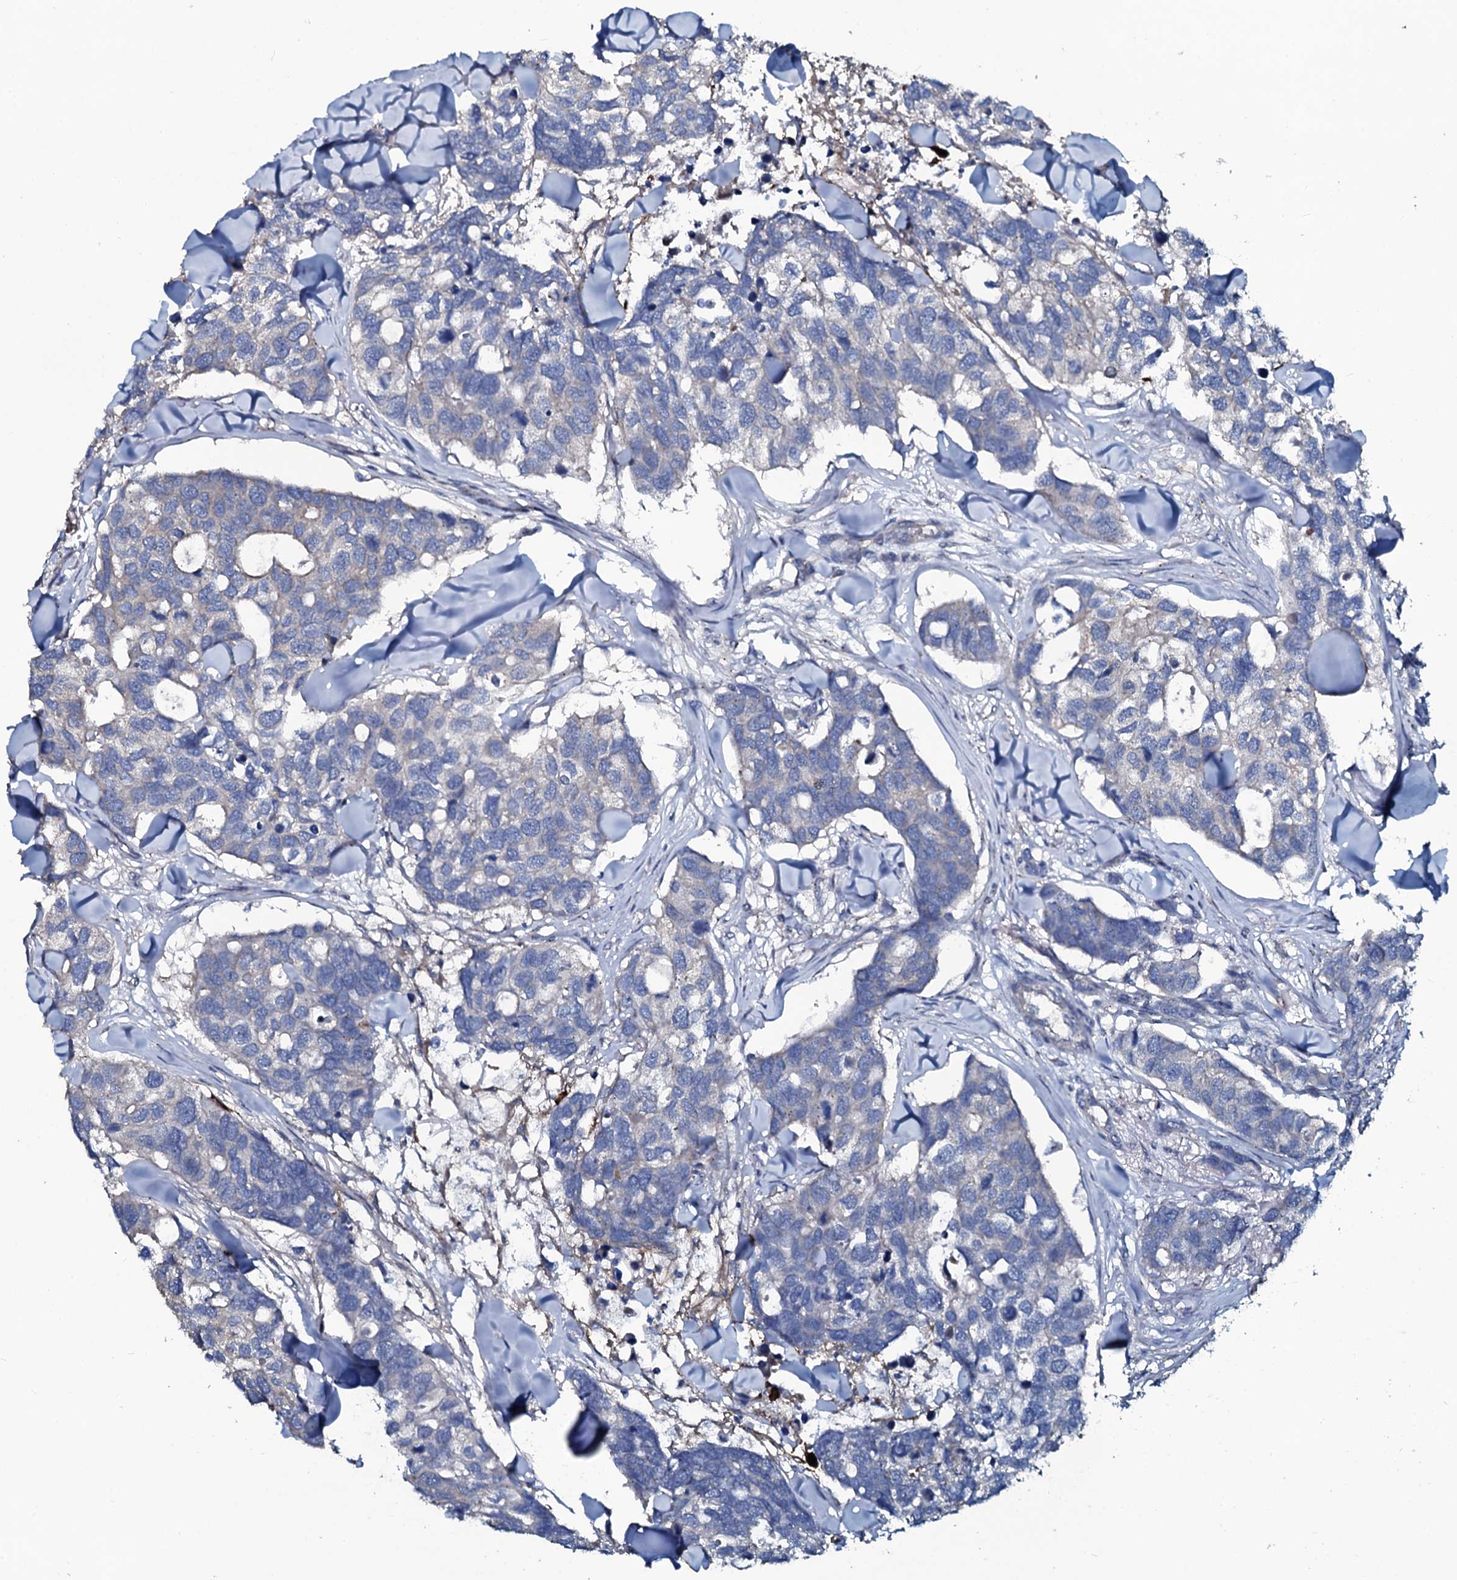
{"staining": {"intensity": "negative", "quantity": "none", "location": "none"}, "tissue": "breast cancer", "cell_type": "Tumor cells", "image_type": "cancer", "snomed": [{"axis": "morphology", "description": "Duct carcinoma"}, {"axis": "topography", "description": "Breast"}], "caption": "Histopathology image shows no significant protein positivity in tumor cells of infiltrating ductal carcinoma (breast). The staining is performed using DAB brown chromogen with nuclei counter-stained in using hematoxylin.", "gene": "USPL1", "patient": {"sex": "female", "age": 83}}